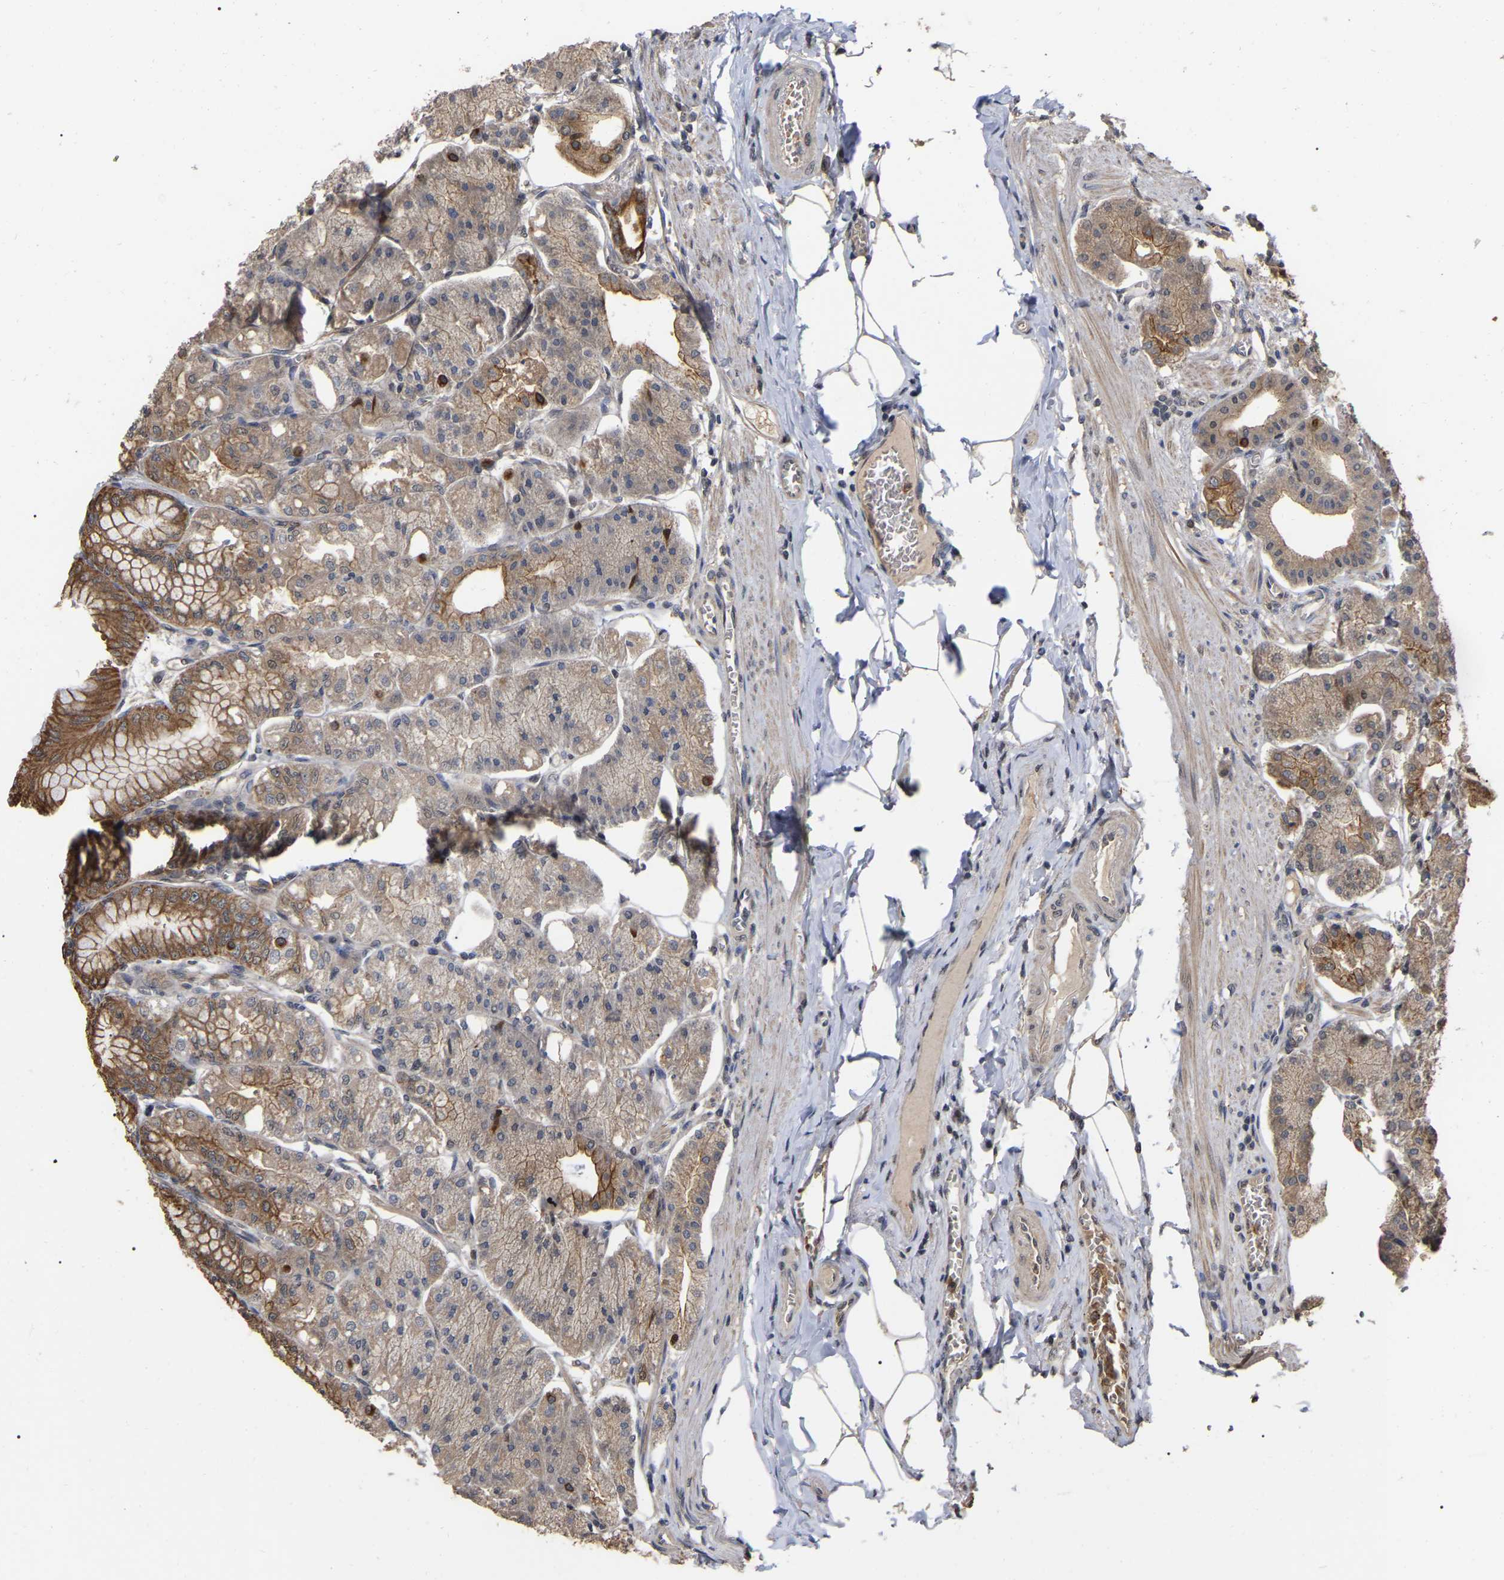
{"staining": {"intensity": "moderate", "quantity": "25%-75%", "location": "cytoplasmic/membranous"}, "tissue": "stomach", "cell_type": "Glandular cells", "image_type": "normal", "snomed": [{"axis": "morphology", "description": "Normal tissue, NOS"}, {"axis": "topography", "description": "Stomach, lower"}], "caption": "Immunohistochemical staining of benign stomach demonstrates 25%-75% levels of moderate cytoplasmic/membranous protein staining in approximately 25%-75% of glandular cells. Immunohistochemistry (ihc) stains the protein in brown and the nuclei are stained blue.", "gene": "FAM219A", "patient": {"sex": "male", "age": 71}}